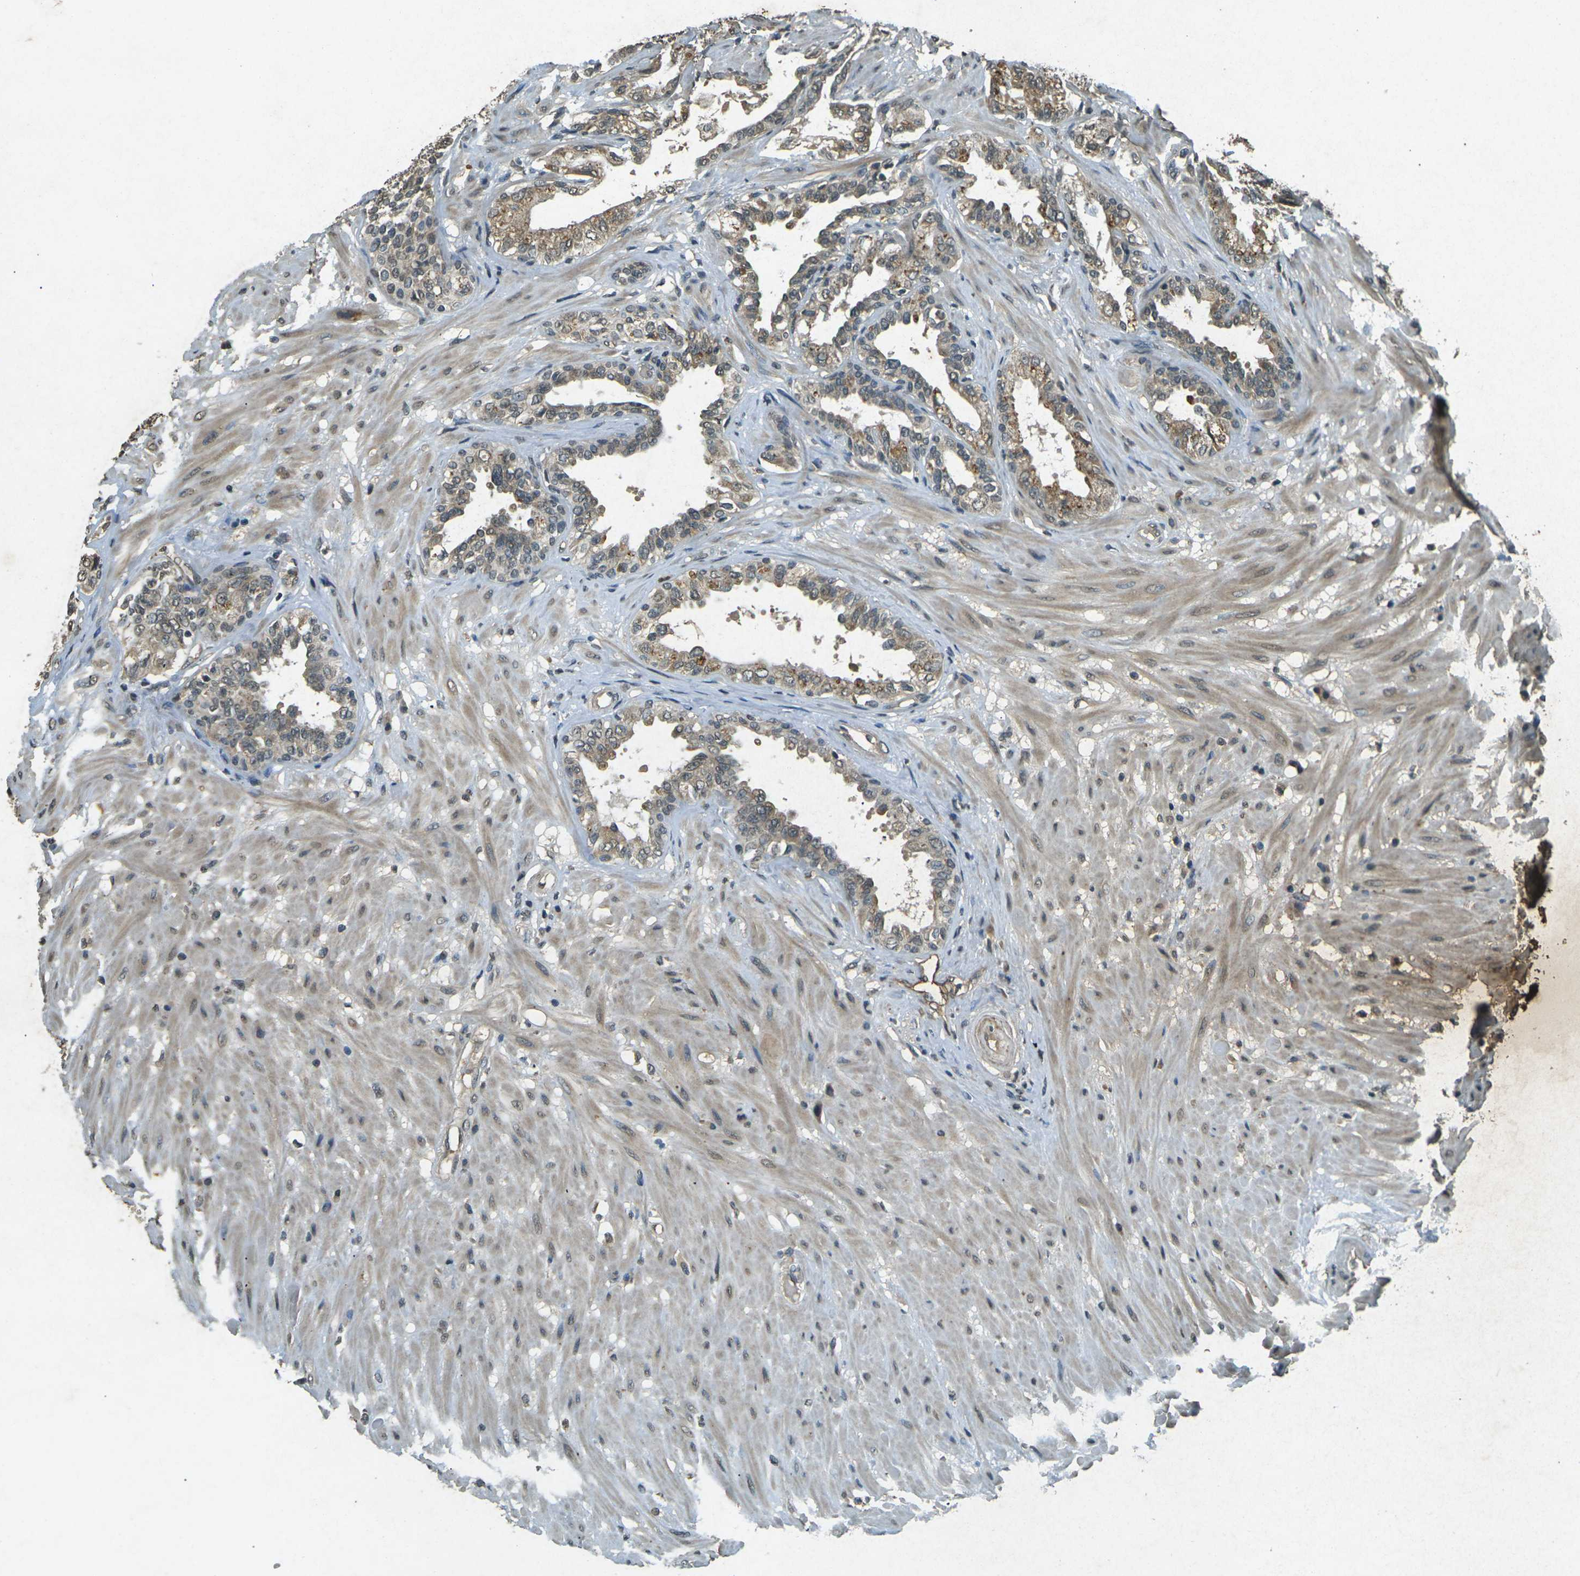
{"staining": {"intensity": "weak", "quantity": ">75%", "location": "cytoplasmic/membranous"}, "tissue": "seminal vesicle", "cell_type": "Glandular cells", "image_type": "normal", "snomed": [{"axis": "morphology", "description": "Normal tissue, NOS"}, {"axis": "topography", "description": "Seminal veicle"}], "caption": "A low amount of weak cytoplasmic/membranous positivity is seen in approximately >75% of glandular cells in benign seminal vesicle.", "gene": "PDE2A", "patient": {"sex": "male", "age": 61}}